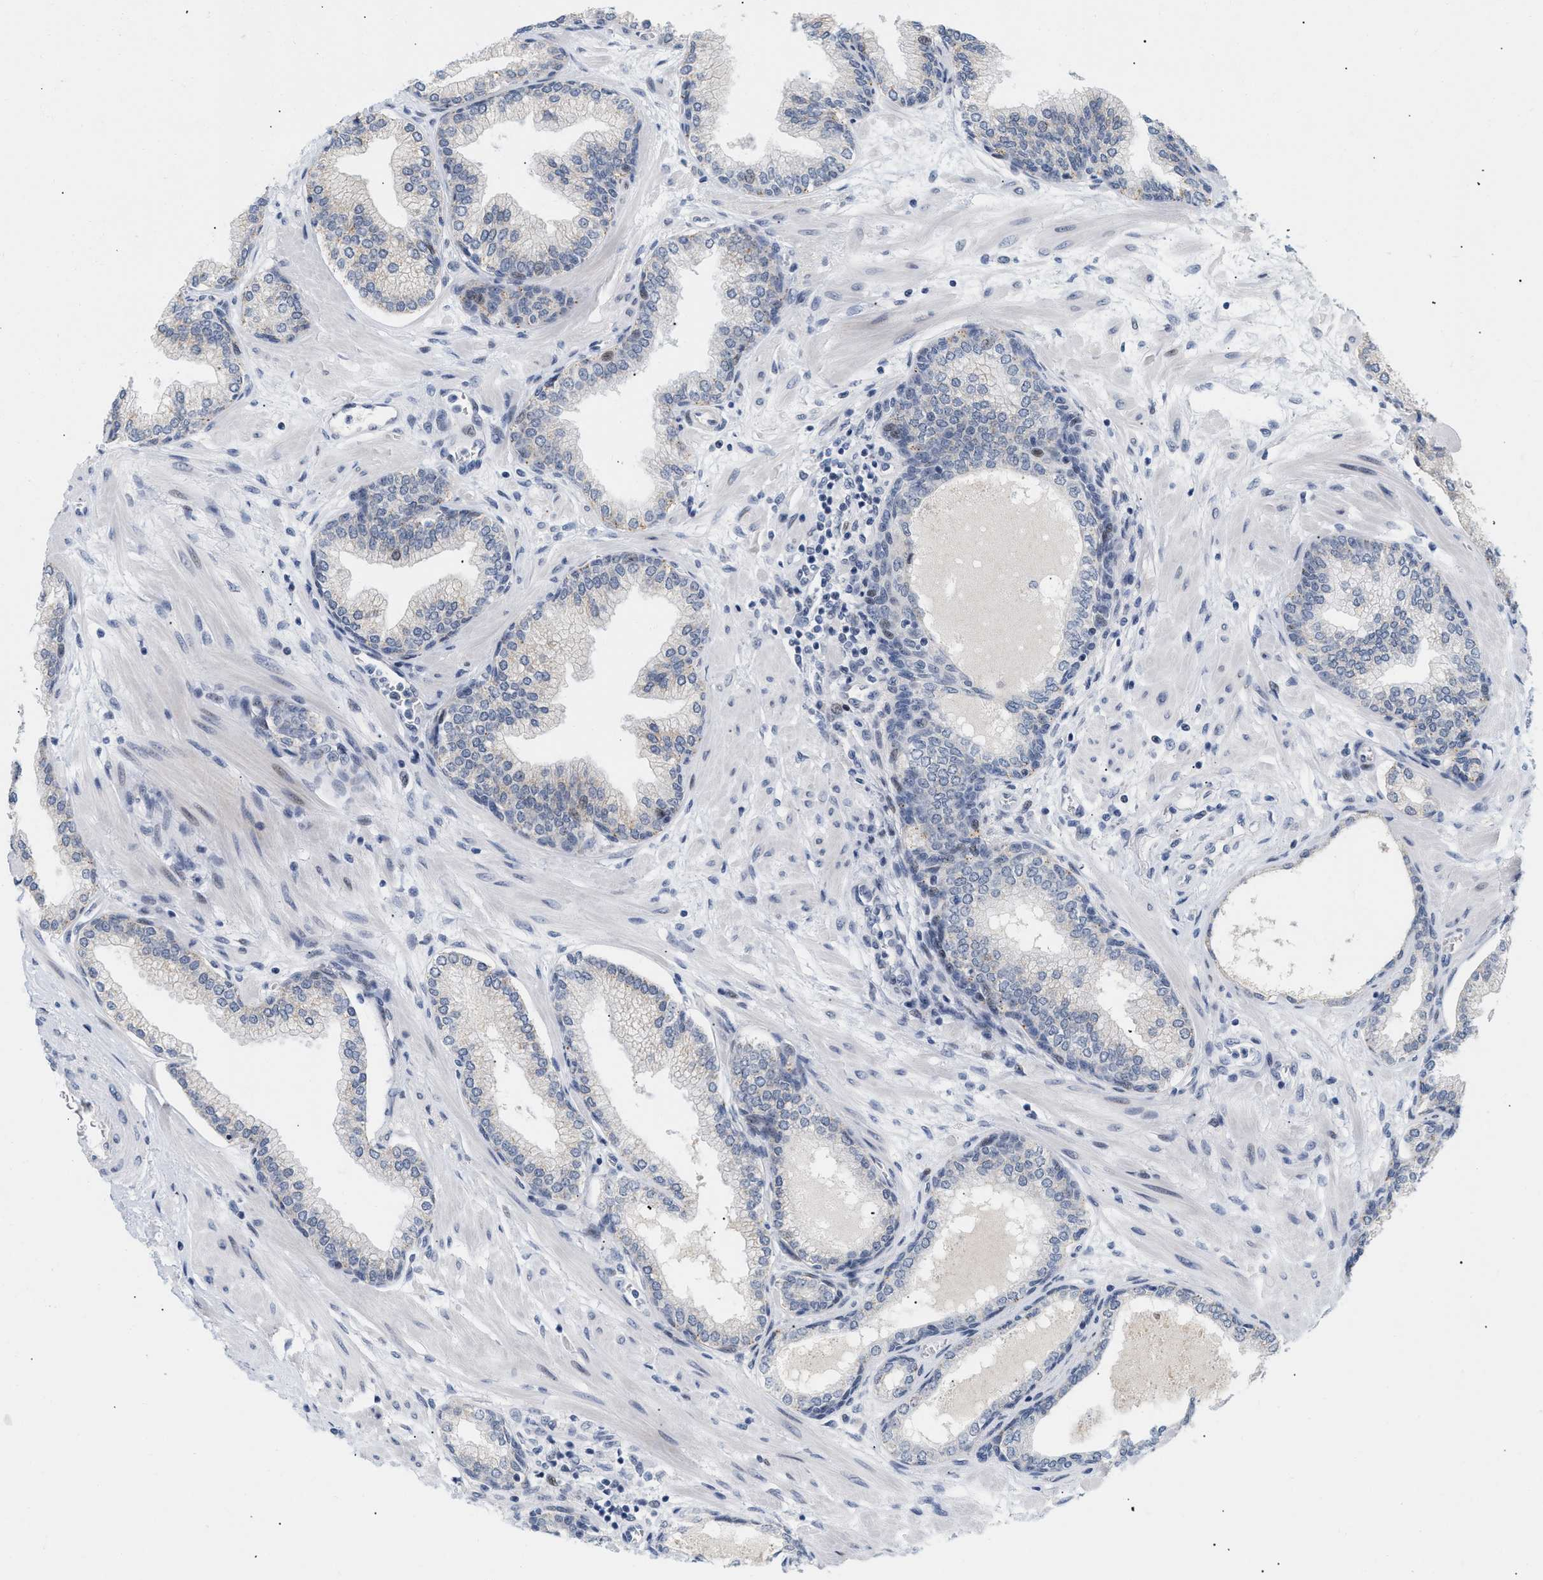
{"staining": {"intensity": "weak", "quantity": "<25%", "location": "nuclear"}, "tissue": "prostate", "cell_type": "Glandular cells", "image_type": "normal", "snomed": [{"axis": "morphology", "description": "Normal tissue, NOS"}, {"axis": "morphology", "description": "Urothelial carcinoma, Low grade"}, {"axis": "topography", "description": "Urinary bladder"}, {"axis": "topography", "description": "Prostate"}], "caption": "DAB immunohistochemical staining of unremarkable prostate displays no significant staining in glandular cells. The staining was performed using DAB to visualize the protein expression in brown, while the nuclei were stained in blue with hematoxylin (Magnification: 20x).", "gene": "PPARD", "patient": {"sex": "male", "age": 60}}